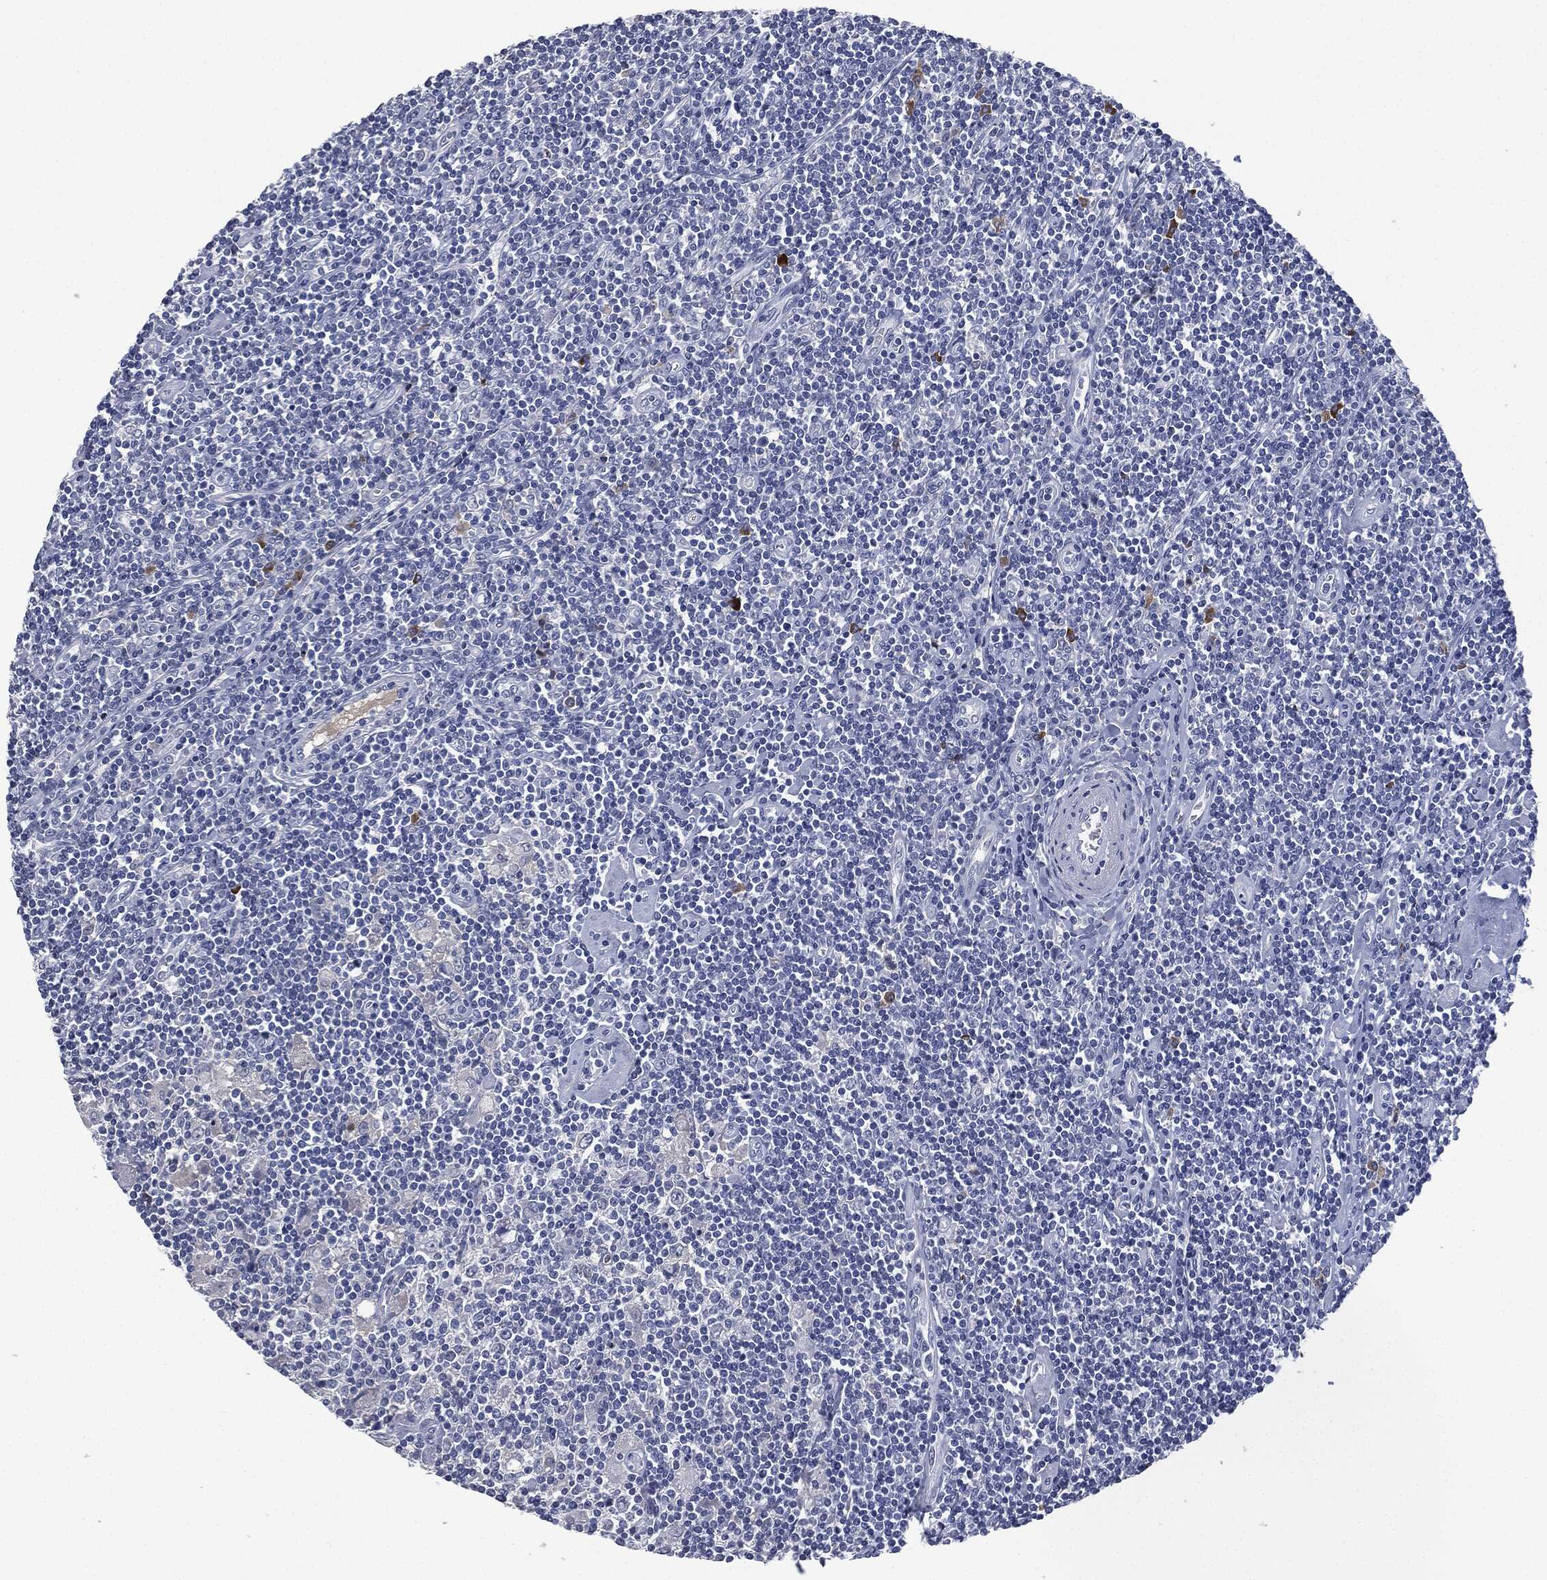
{"staining": {"intensity": "negative", "quantity": "none", "location": "none"}, "tissue": "lymphoma", "cell_type": "Tumor cells", "image_type": "cancer", "snomed": [{"axis": "morphology", "description": "Hodgkin's disease, NOS"}, {"axis": "topography", "description": "Lymph node"}], "caption": "The immunohistochemistry (IHC) image has no significant positivity in tumor cells of lymphoma tissue. (DAB immunohistochemistry with hematoxylin counter stain).", "gene": "SIGLEC7", "patient": {"sex": "male", "age": 40}}